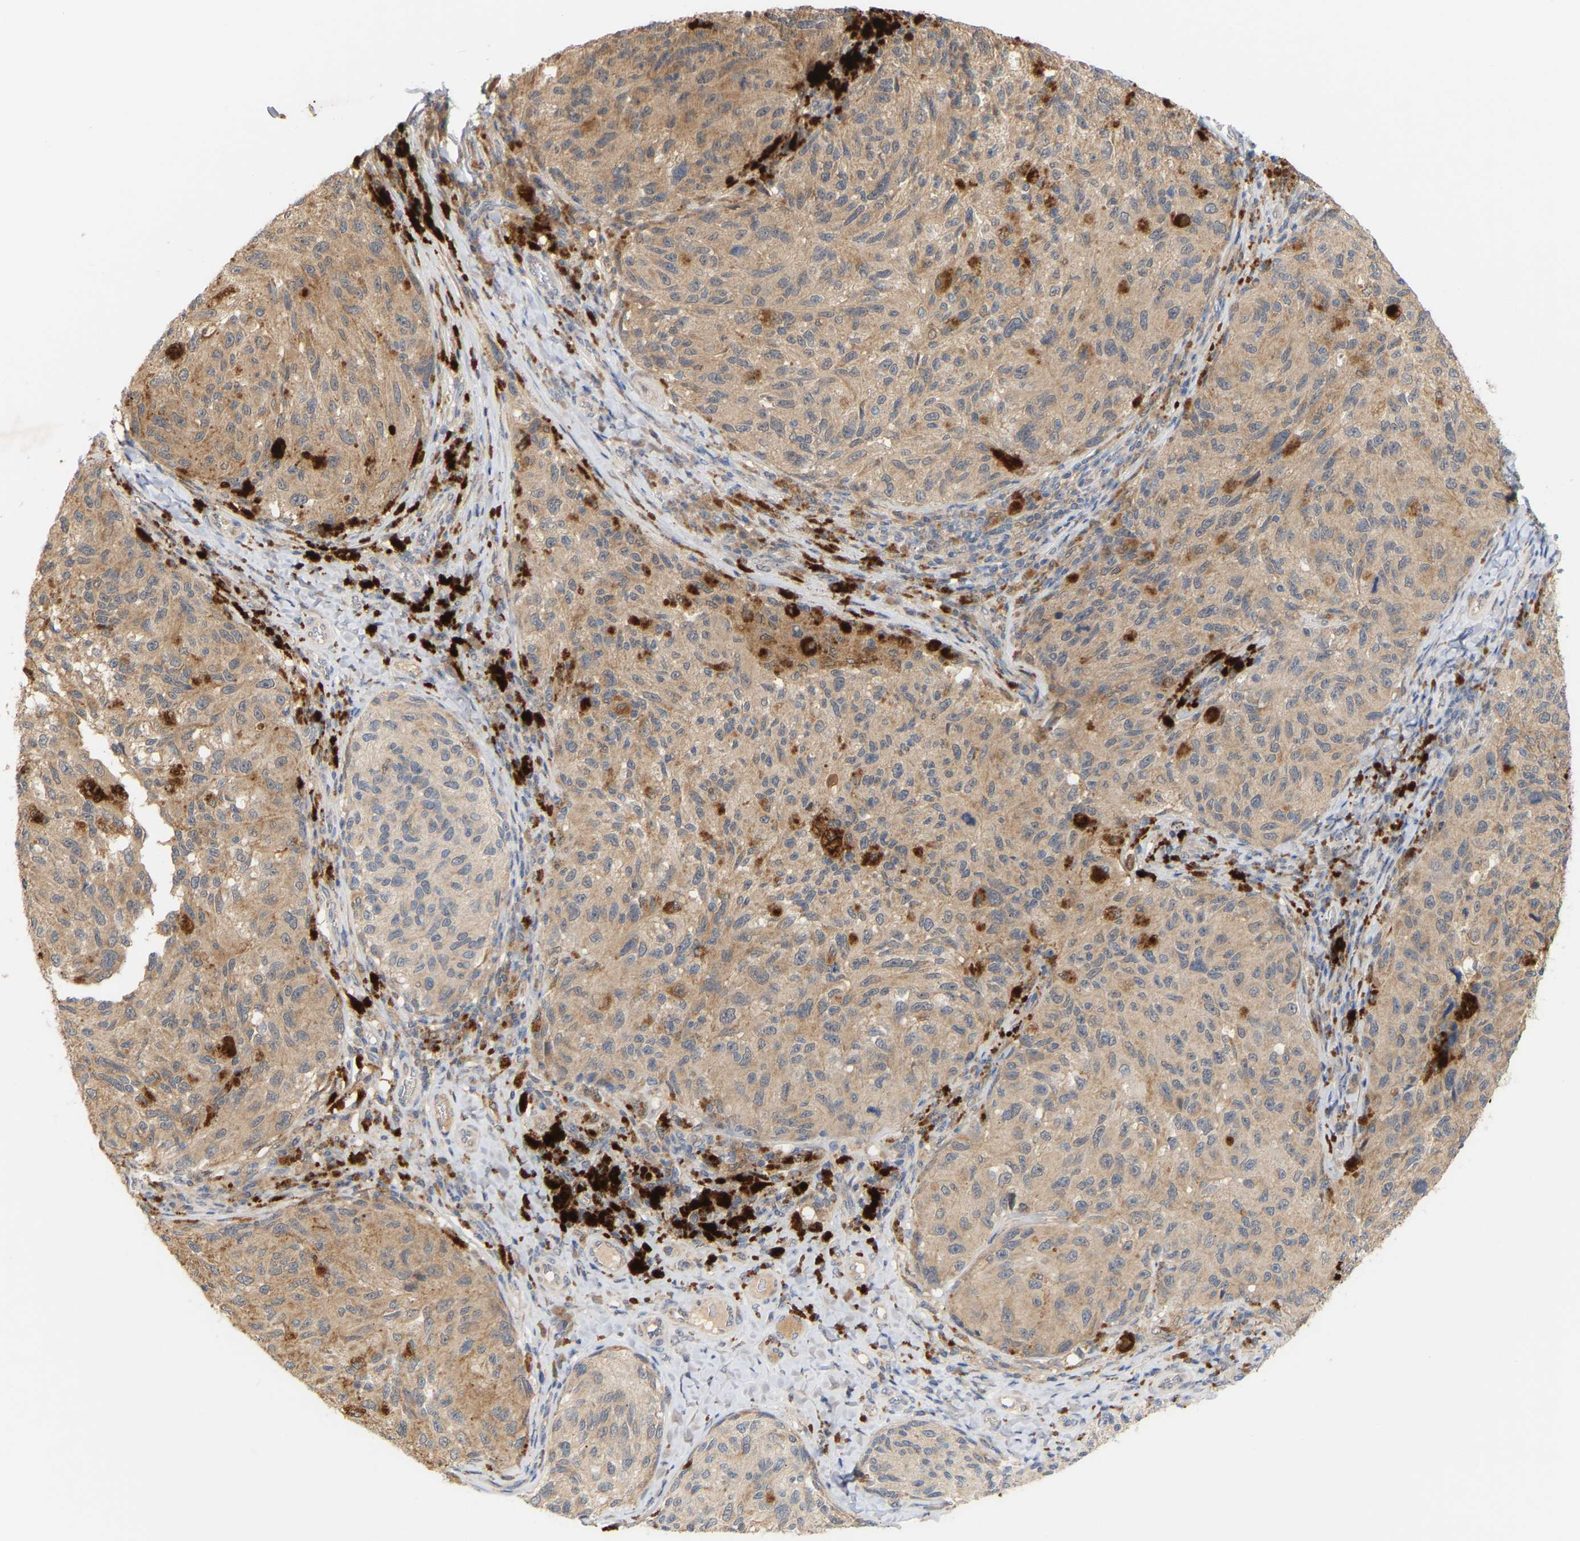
{"staining": {"intensity": "weak", "quantity": ">75%", "location": "cytoplasmic/membranous"}, "tissue": "melanoma", "cell_type": "Tumor cells", "image_type": "cancer", "snomed": [{"axis": "morphology", "description": "Malignant melanoma, NOS"}, {"axis": "topography", "description": "Skin"}], "caption": "Protein staining of melanoma tissue reveals weak cytoplasmic/membranous positivity in approximately >75% of tumor cells.", "gene": "TPMT", "patient": {"sex": "female", "age": 73}}